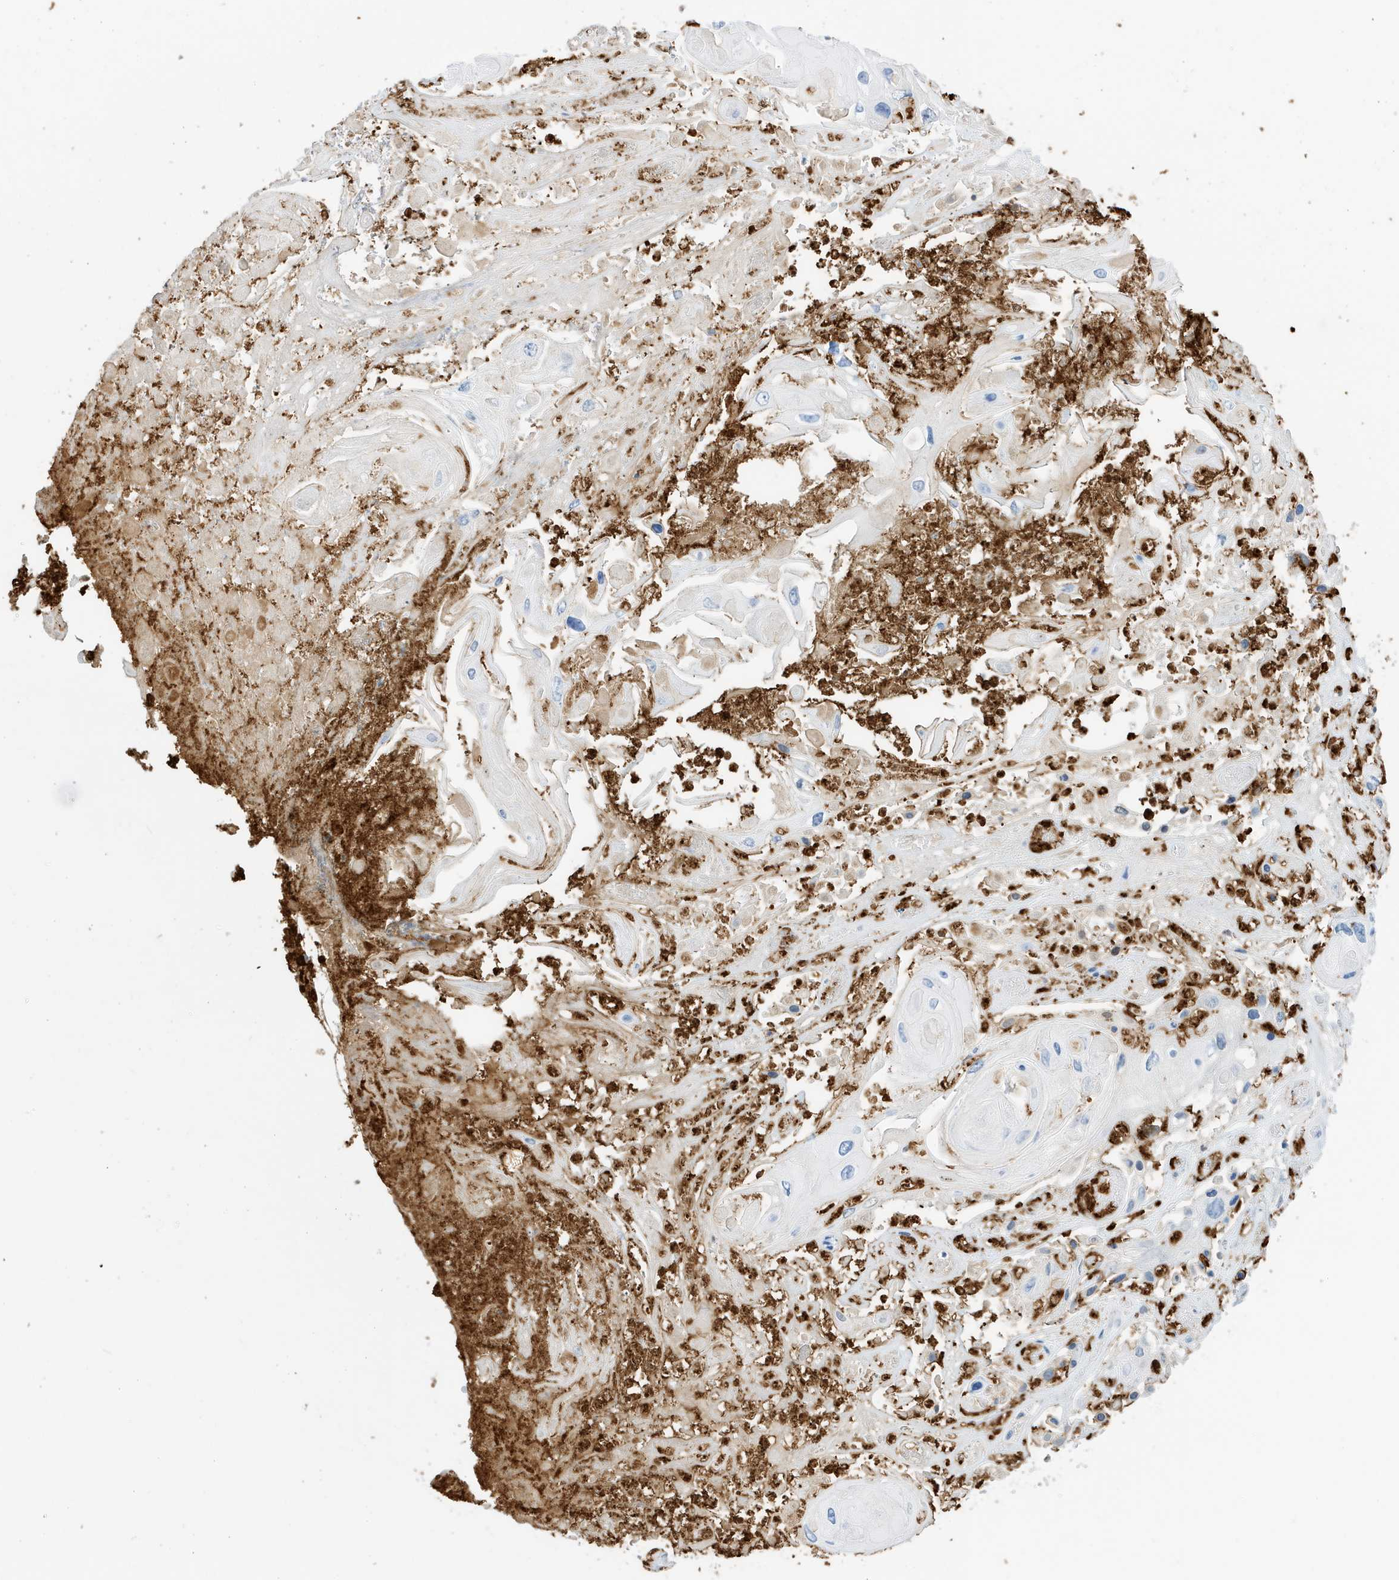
{"staining": {"intensity": "negative", "quantity": "none", "location": "none"}, "tissue": "skin cancer", "cell_type": "Tumor cells", "image_type": "cancer", "snomed": [{"axis": "morphology", "description": "Squamous cell carcinoma, NOS"}, {"axis": "topography", "description": "Skin"}], "caption": "Immunohistochemistry image of human skin cancer stained for a protein (brown), which displays no positivity in tumor cells. Nuclei are stained in blue.", "gene": "GCA", "patient": {"sex": "male", "age": 55}}